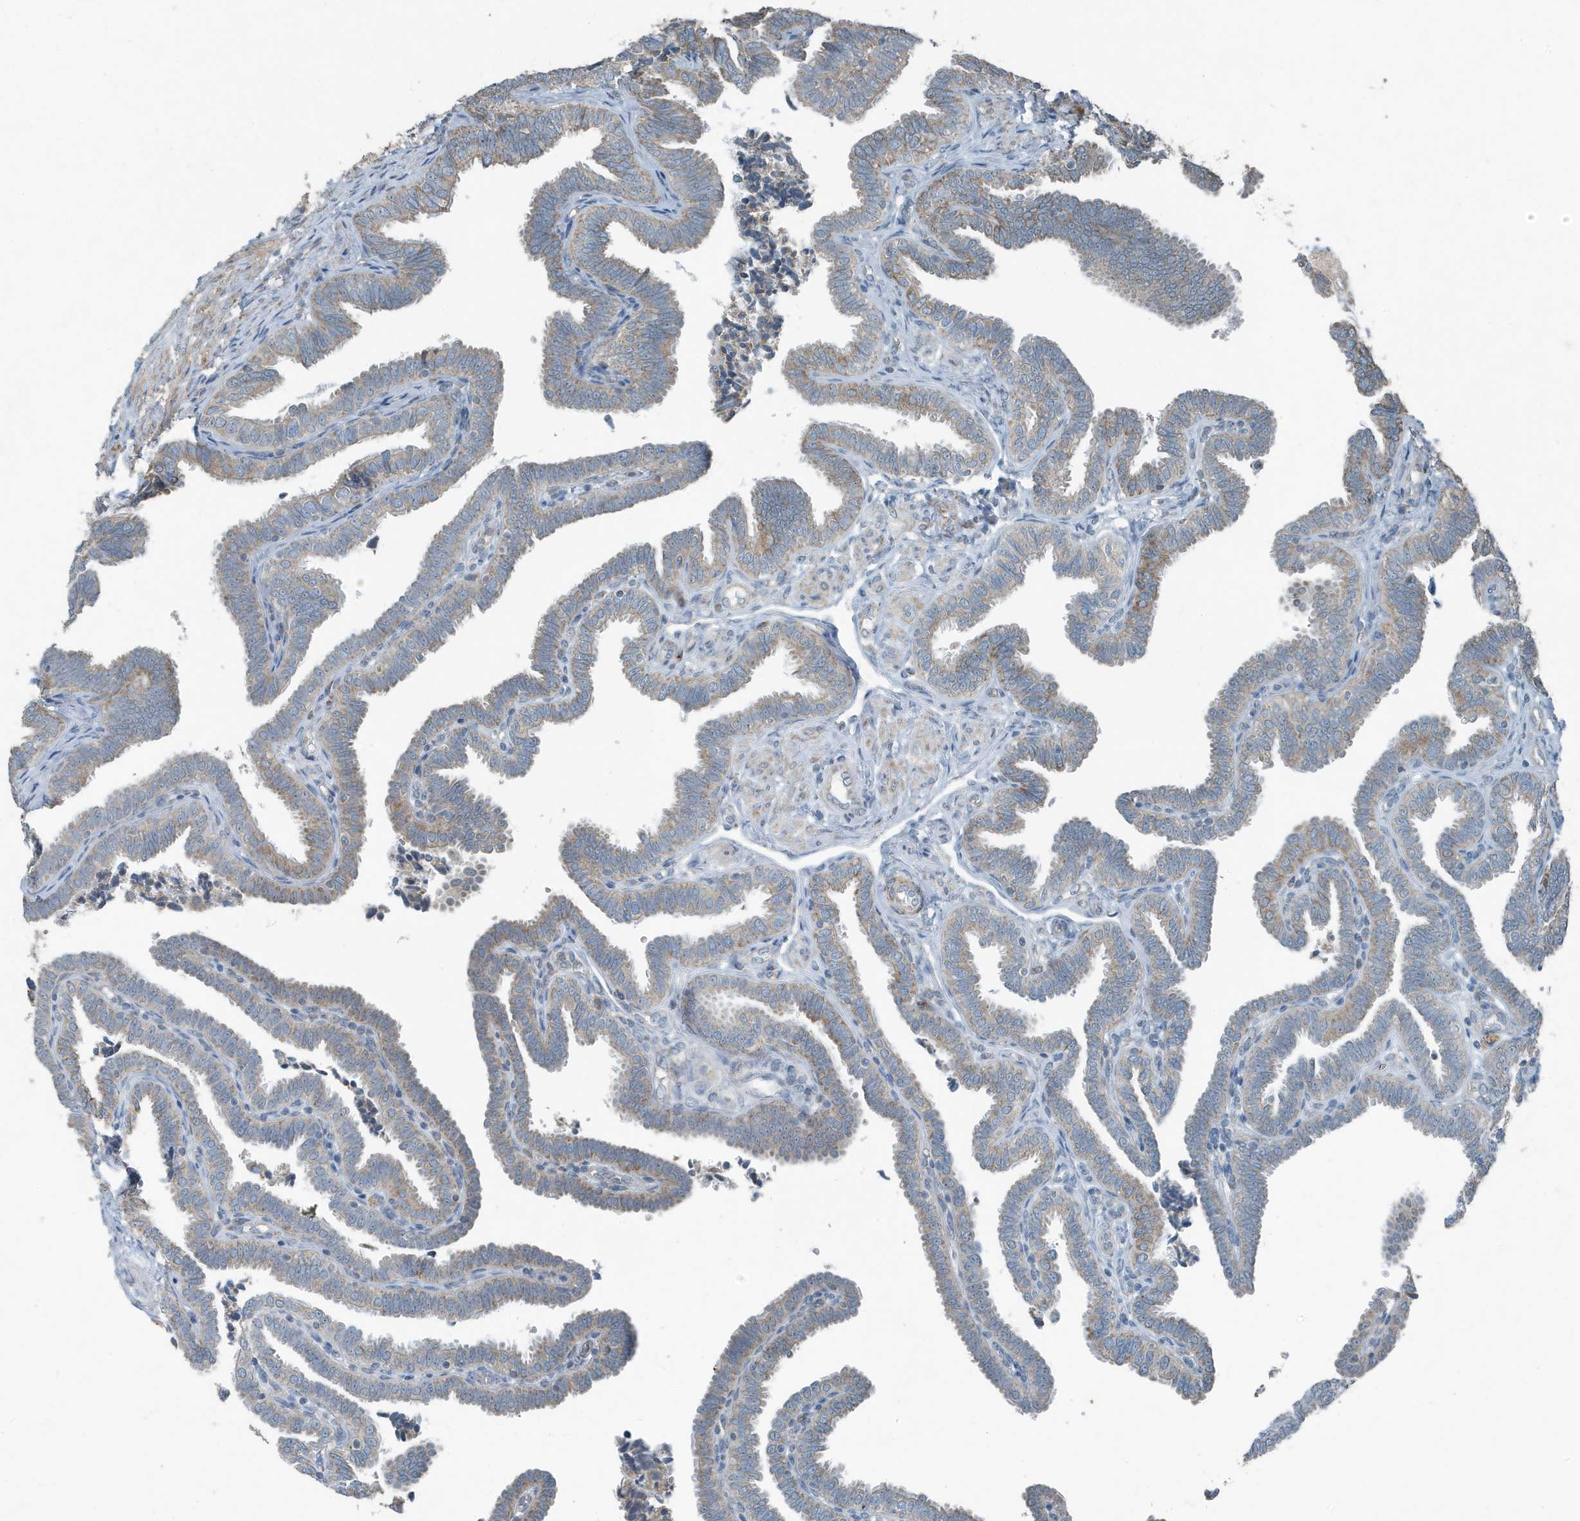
{"staining": {"intensity": "weak", "quantity": ">75%", "location": "cytoplasmic/membranous"}, "tissue": "fallopian tube", "cell_type": "Glandular cells", "image_type": "normal", "snomed": [{"axis": "morphology", "description": "Normal tissue, NOS"}, {"axis": "topography", "description": "Fallopian tube"}], "caption": "Protein expression by IHC exhibits weak cytoplasmic/membranous staining in approximately >75% of glandular cells in benign fallopian tube.", "gene": "MT", "patient": {"sex": "female", "age": 39}}